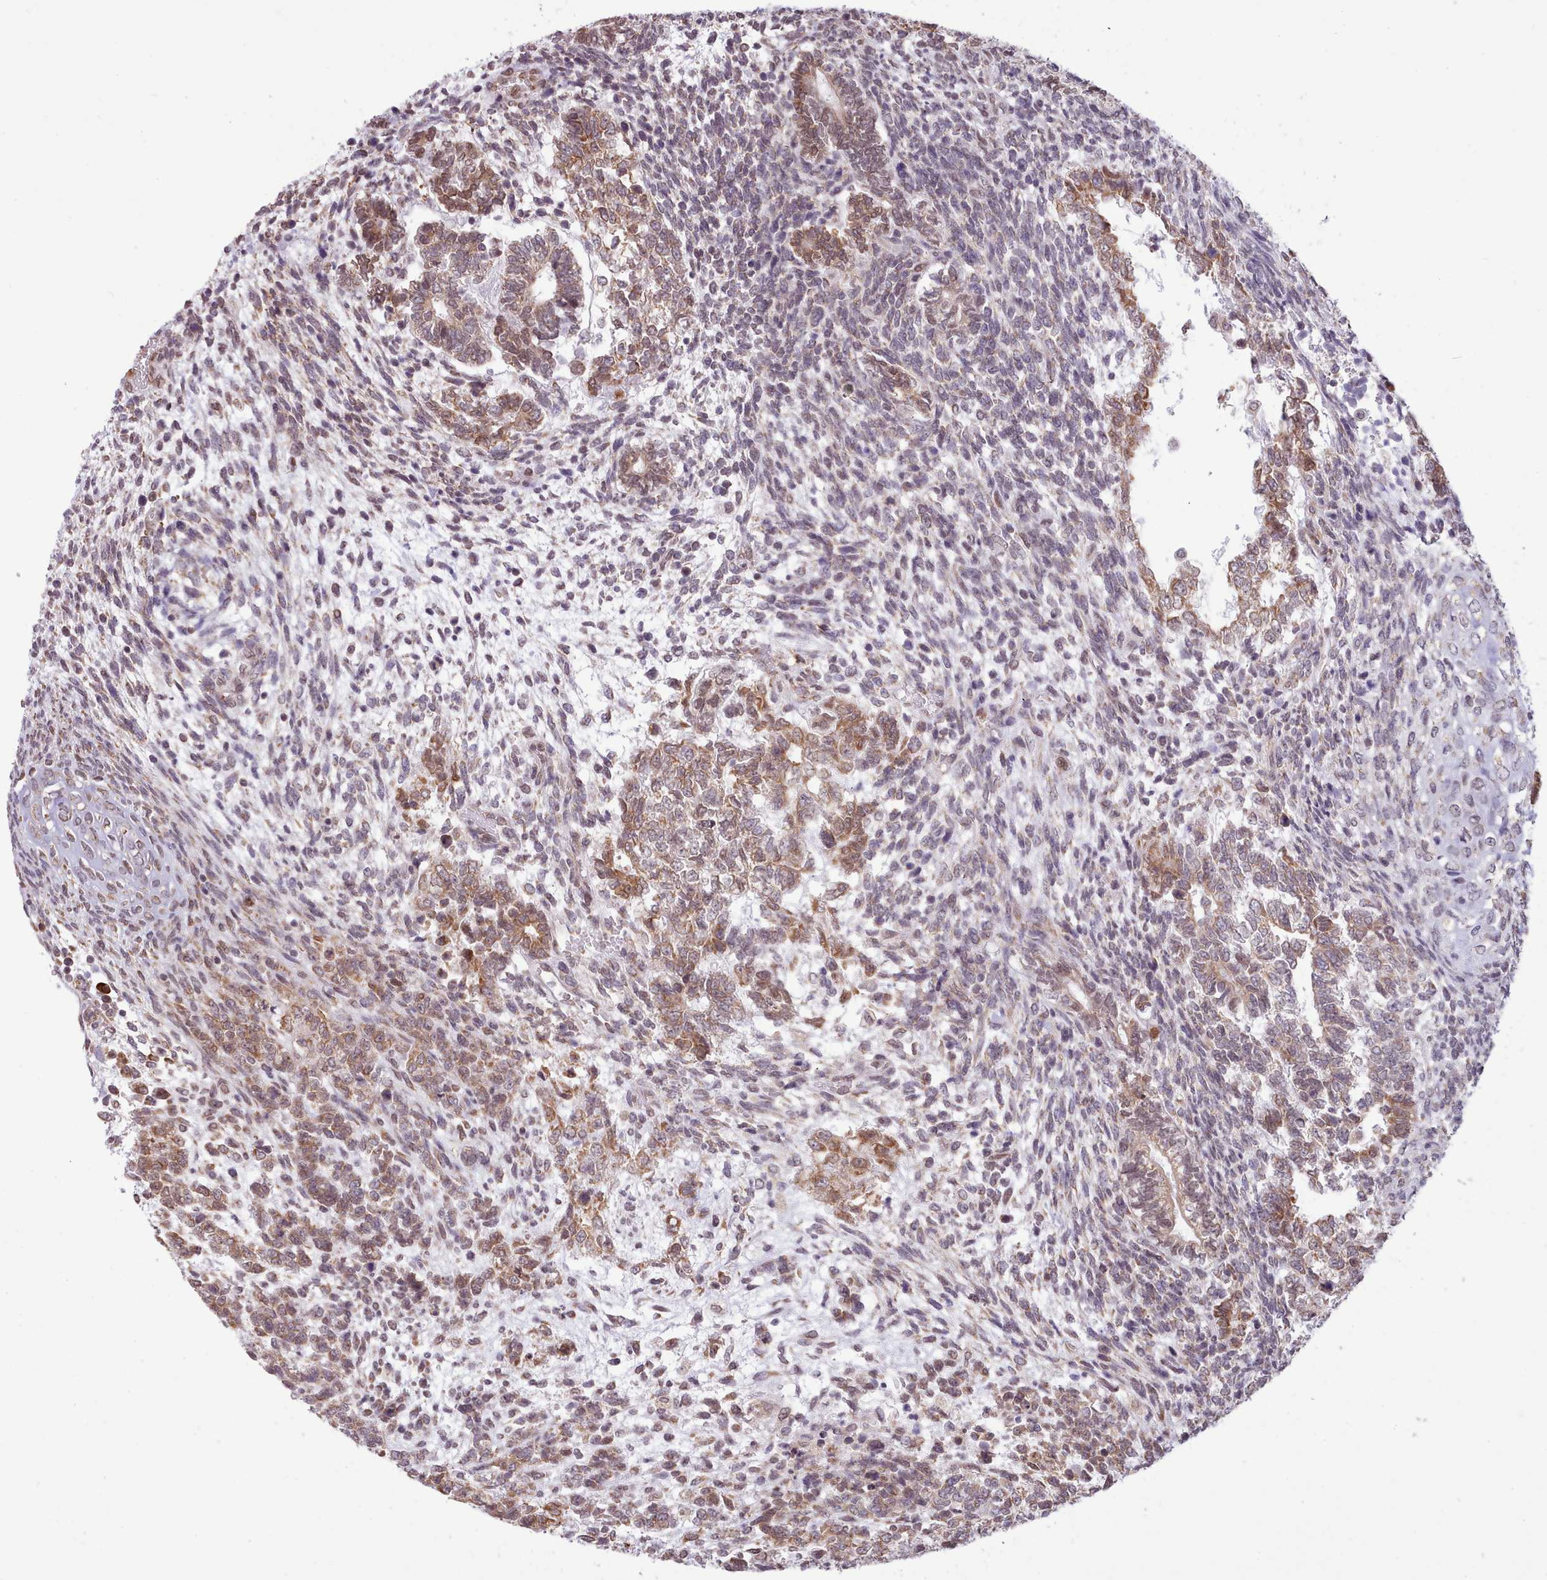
{"staining": {"intensity": "moderate", "quantity": ">75%", "location": "cytoplasmic/membranous,nuclear"}, "tissue": "testis cancer", "cell_type": "Tumor cells", "image_type": "cancer", "snomed": [{"axis": "morphology", "description": "Carcinoma, Embryonal, NOS"}, {"axis": "topography", "description": "Testis"}], "caption": "Embryonal carcinoma (testis) stained with a protein marker demonstrates moderate staining in tumor cells.", "gene": "SEC61B", "patient": {"sex": "male", "age": 23}}